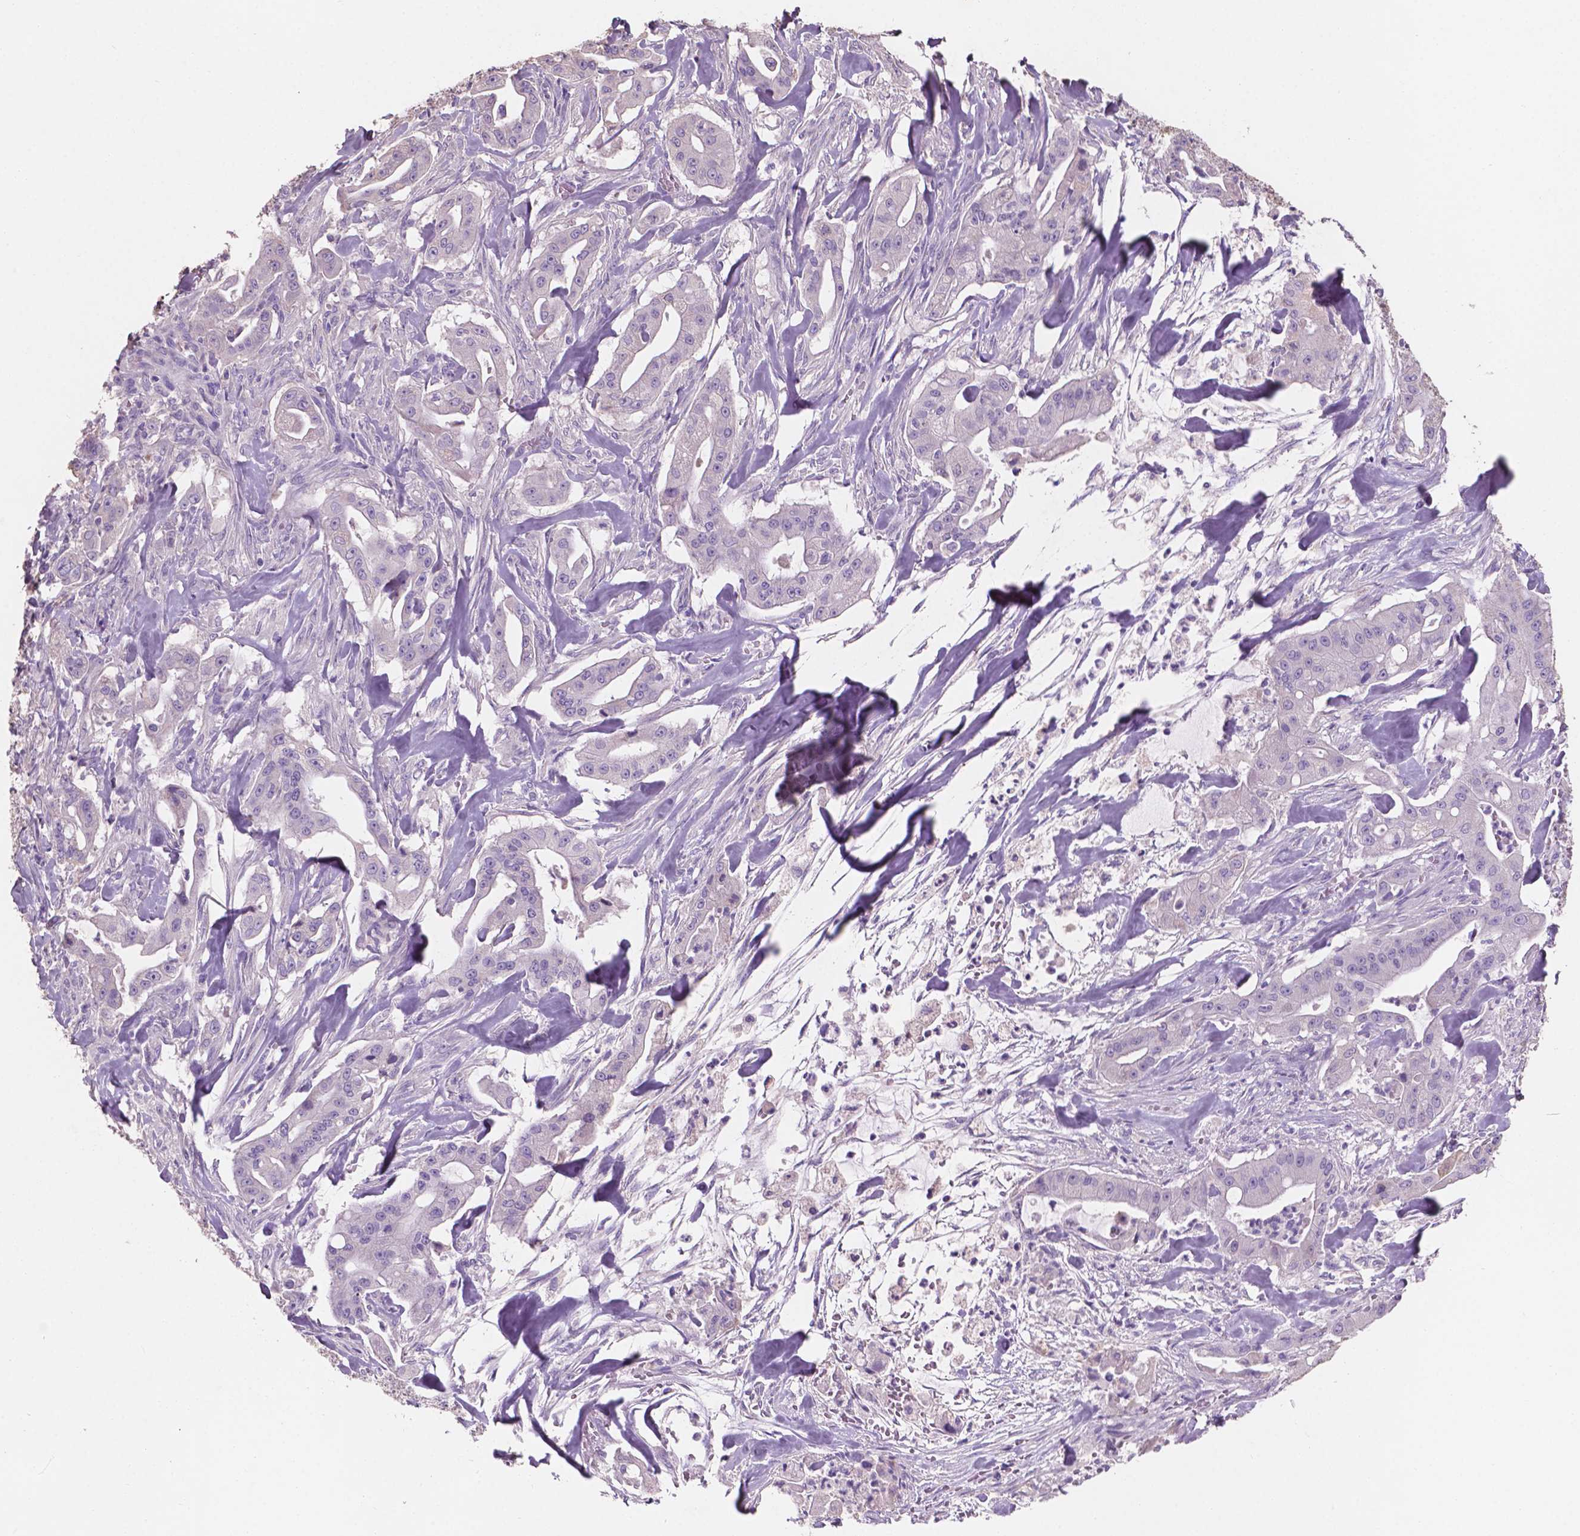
{"staining": {"intensity": "negative", "quantity": "none", "location": "none"}, "tissue": "pancreatic cancer", "cell_type": "Tumor cells", "image_type": "cancer", "snomed": [{"axis": "morphology", "description": "Normal tissue, NOS"}, {"axis": "morphology", "description": "Inflammation, NOS"}, {"axis": "morphology", "description": "Adenocarcinoma, NOS"}, {"axis": "topography", "description": "Pancreas"}], "caption": "Human pancreatic adenocarcinoma stained for a protein using IHC reveals no positivity in tumor cells.", "gene": "SBSN", "patient": {"sex": "male", "age": 57}}